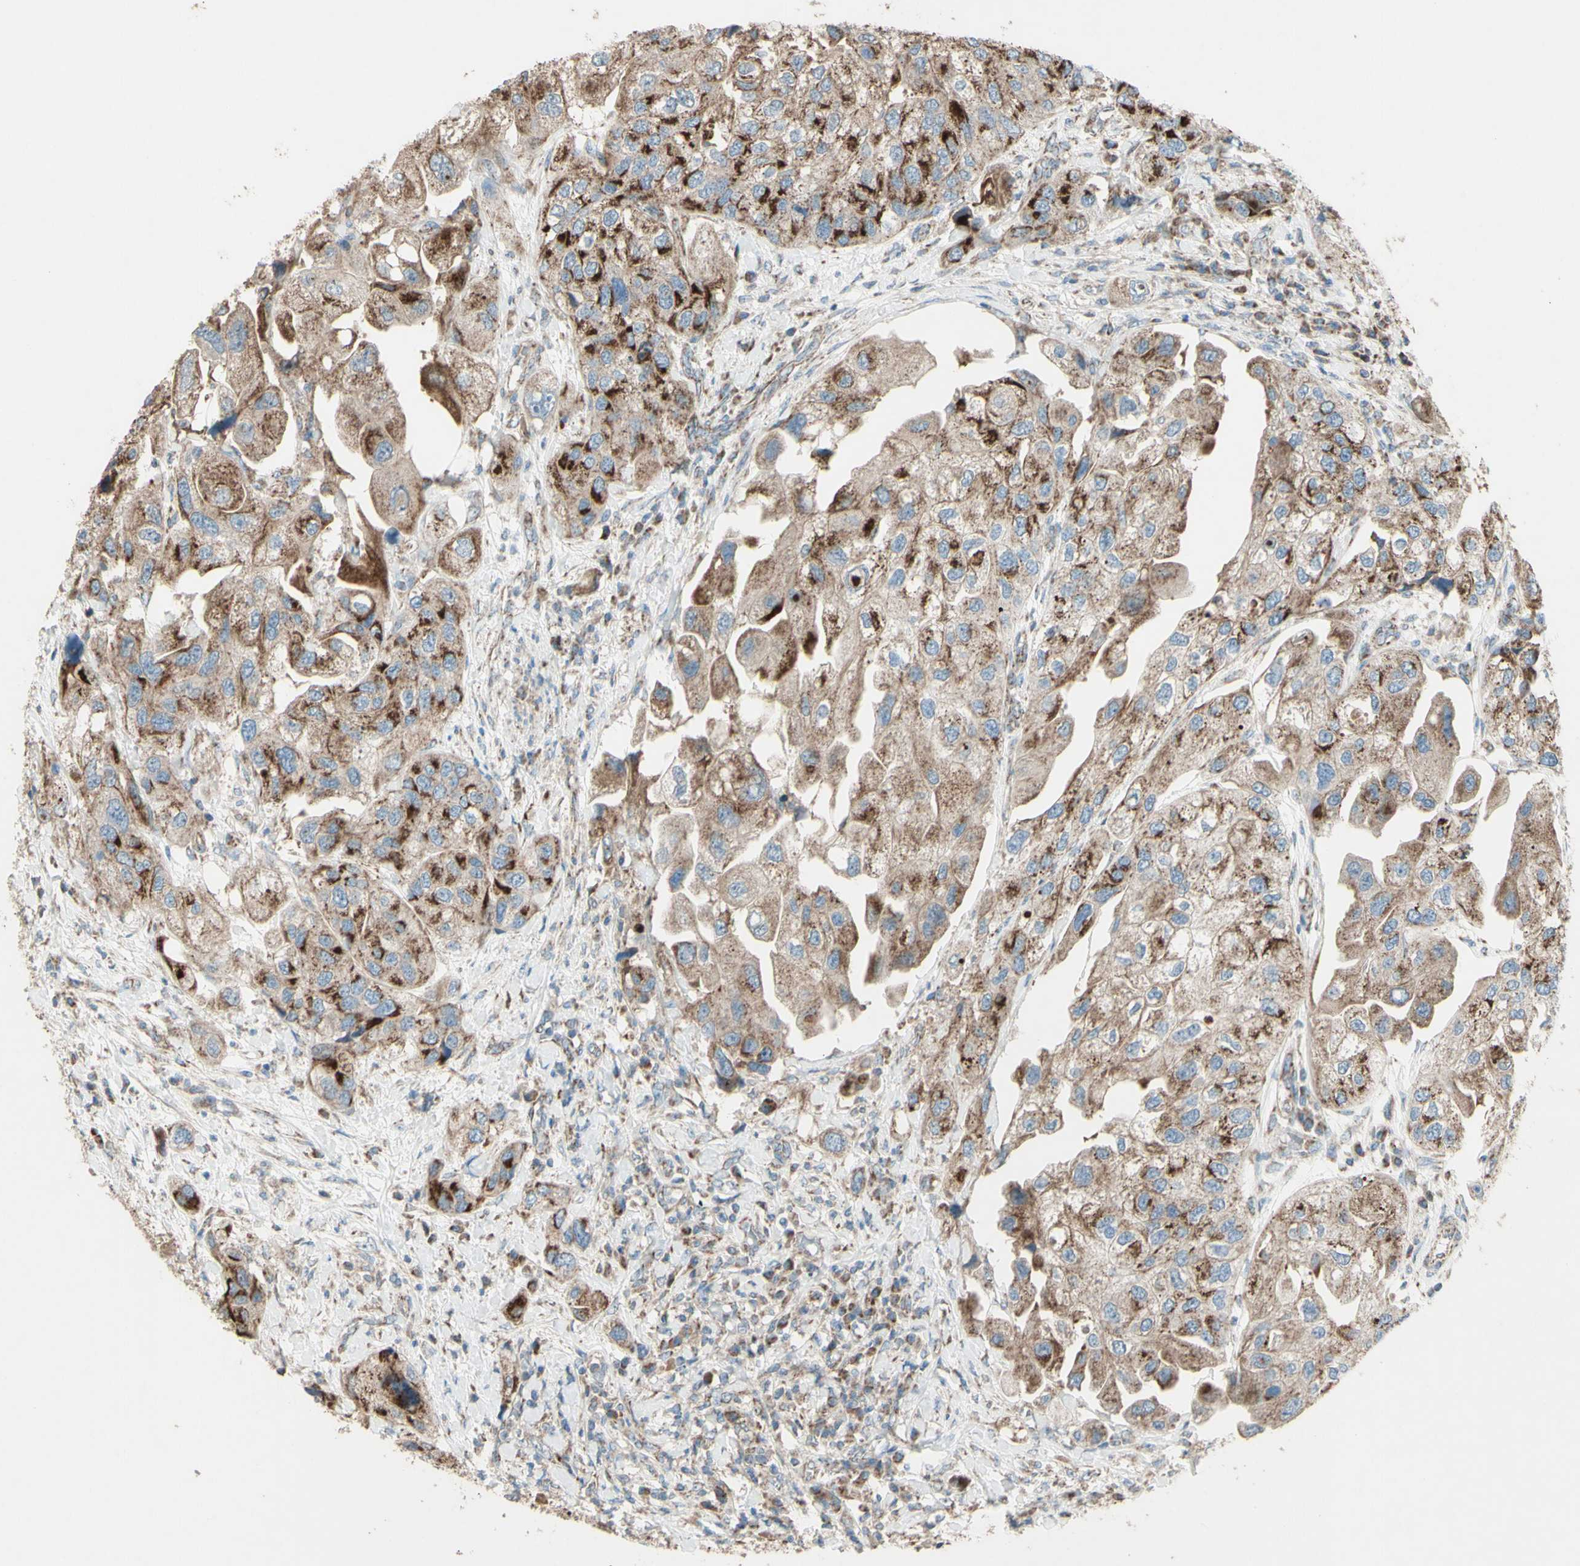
{"staining": {"intensity": "strong", "quantity": ">75%", "location": "cytoplasmic/membranous"}, "tissue": "urothelial cancer", "cell_type": "Tumor cells", "image_type": "cancer", "snomed": [{"axis": "morphology", "description": "Urothelial carcinoma, High grade"}, {"axis": "topography", "description": "Urinary bladder"}], "caption": "Protein analysis of urothelial carcinoma (high-grade) tissue reveals strong cytoplasmic/membranous staining in approximately >75% of tumor cells.", "gene": "RHOT1", "patient": {"sex": "female", "age": 64}}